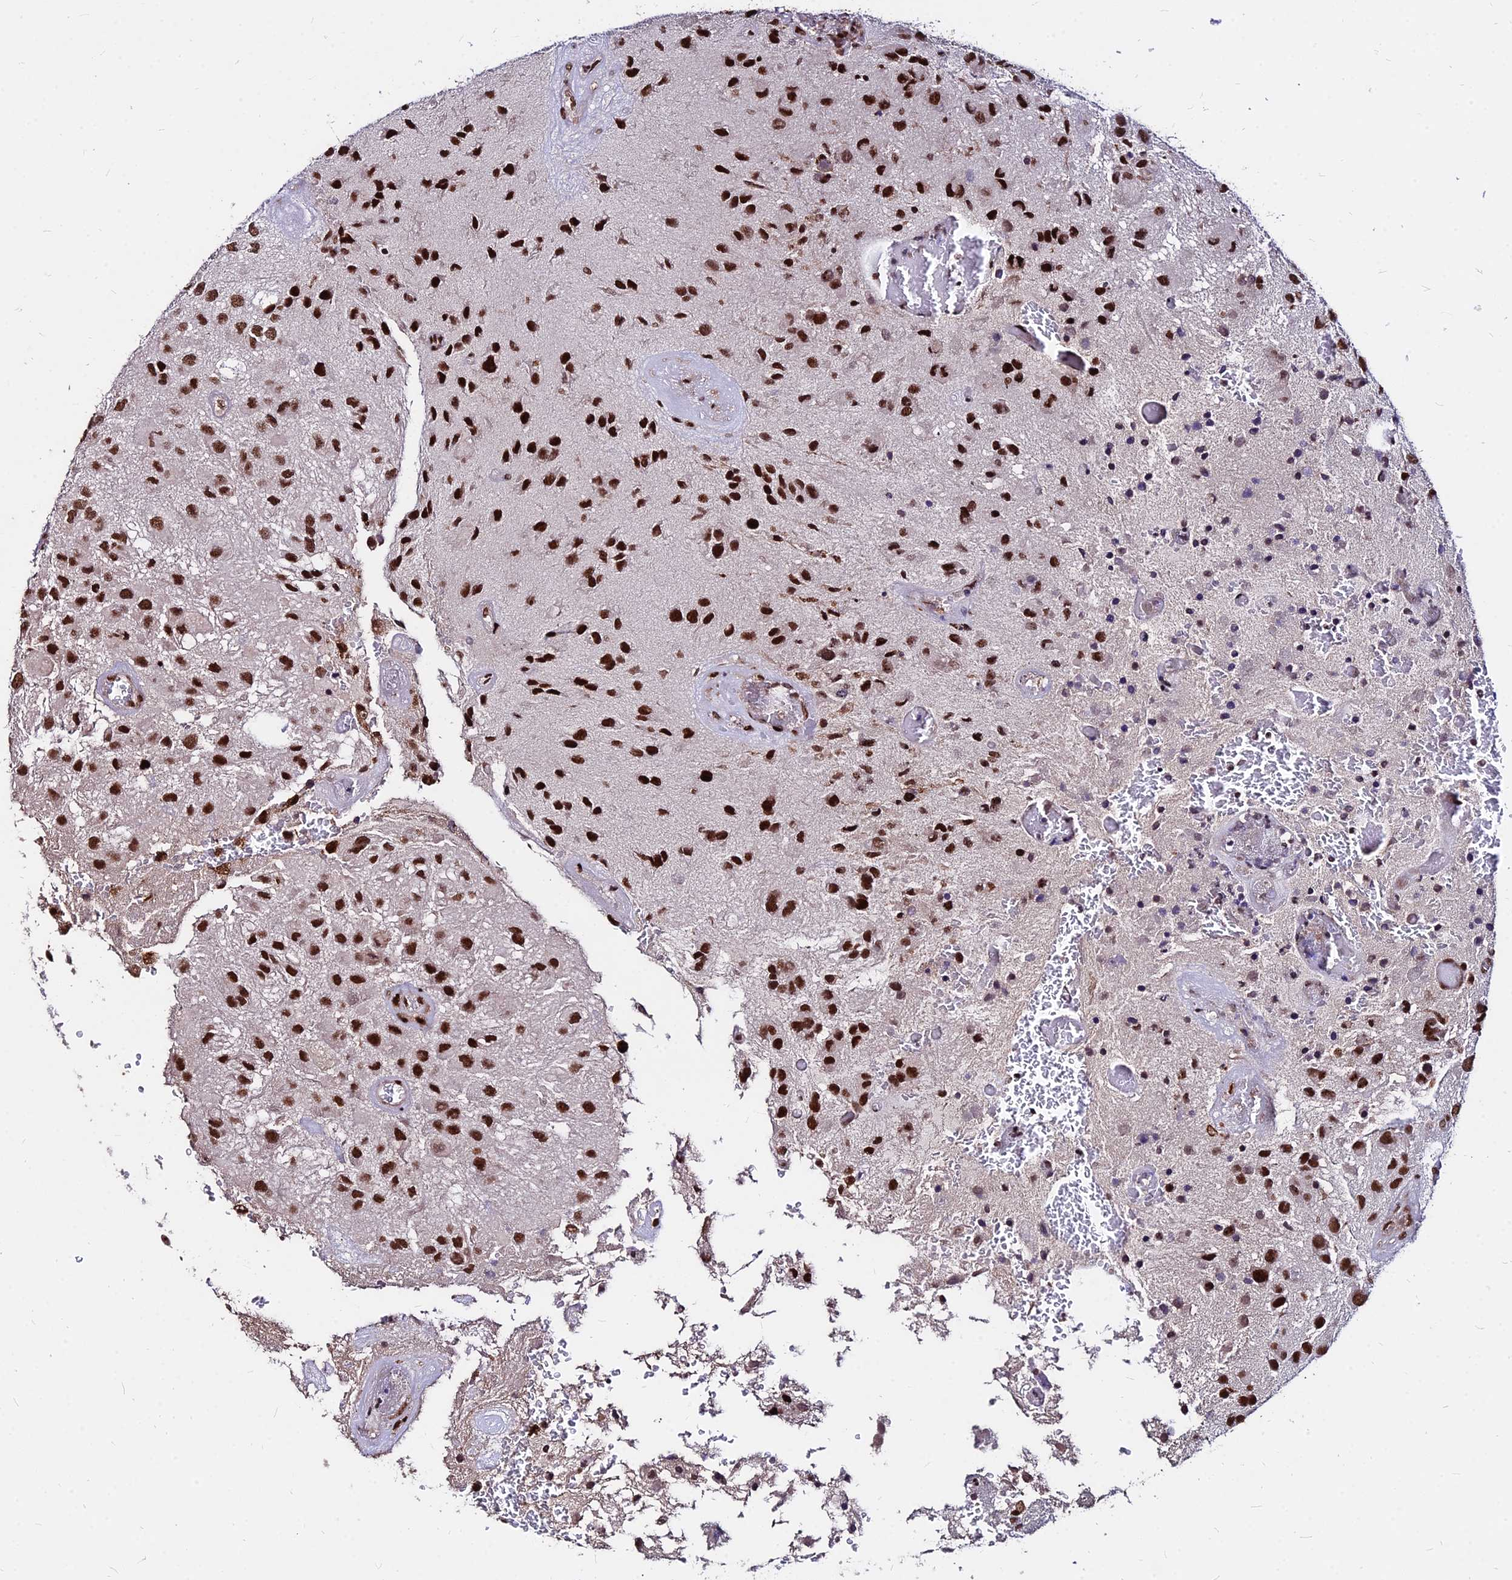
{"staining": {"intensity": "strong", "quantity": ">75%", "location": "nuclear"}, "tissue": "glioma", "cell_type": "Tumor cells", "image_type": "cancer", "snomed": [{"axis": "morphology", "description": "Glioma, malignant, Low grade"}, {"axis": "topography", "description": "Brain"}], "caption": "Low-grade glioma (malignant) was stained to show a protein in brown. There is high levels of strong nuclear expression in about >75% of tumor cells.", "gene": "ZBED4", "patient": {"sex": "male", "age": 66}}